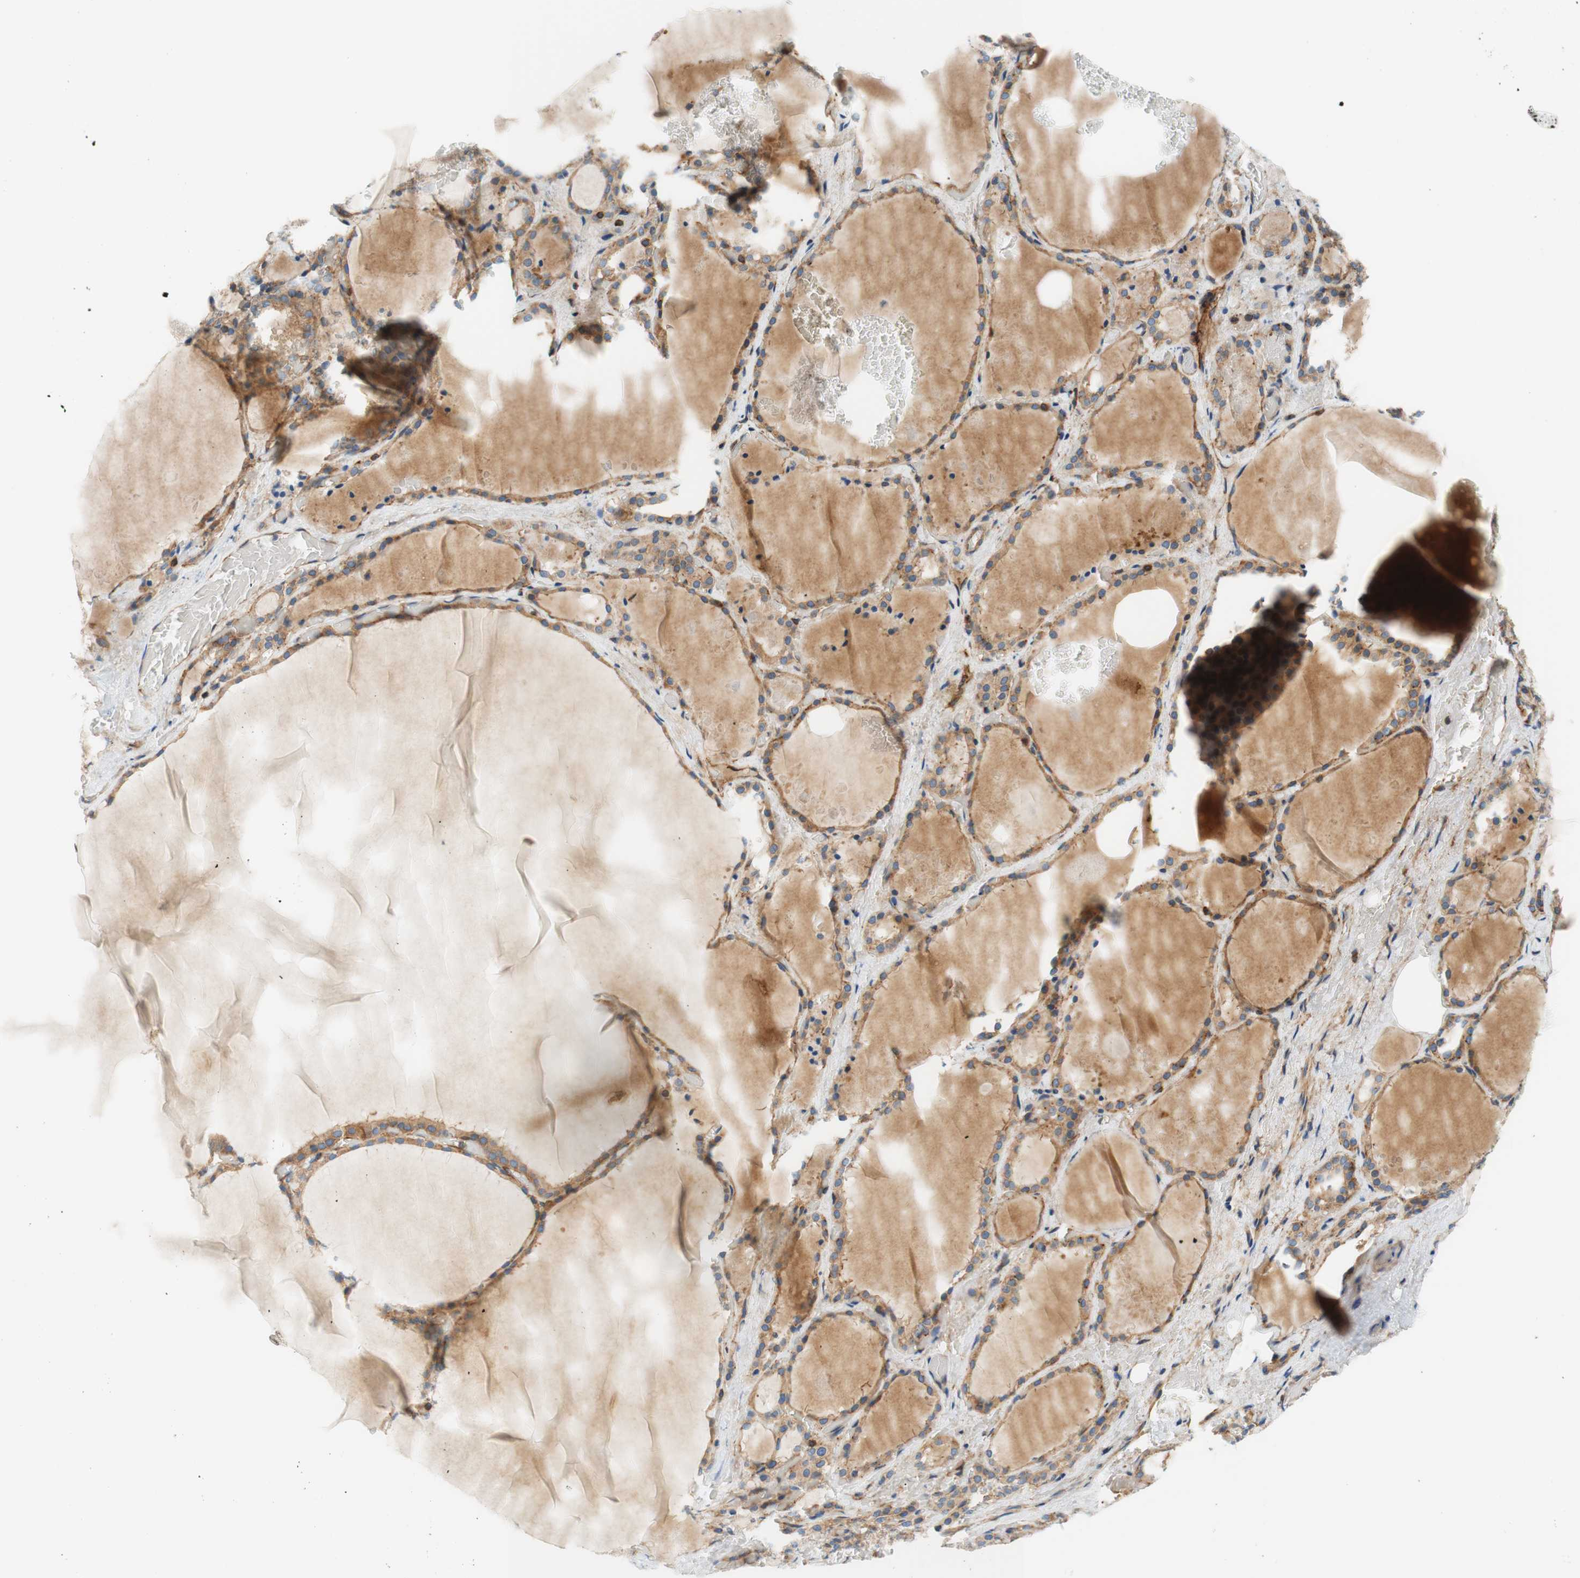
{"staining": {"intensity": "moderate", "quantity": ">75%", "location": "cytoplasmic/membranous"}, "tissue": "thyroid gland", "cell_type": "Glandular cells", "image_type": "normal", "snomed": [{"axis": "morphology", "description": "Normal tissue, NOS"}, {"axis": "topography", "description": "Thyroid gland"}], "caption": "IHC image of normal thyroid gland: thyroid gland stained using immunohistochemistry shows medium levels of moderate protein expression localized specifically in the cytoplasmic/membranous of glandular cells, appearing as a cytoplasmic/membranous brown color.", "gene": "VPS26A", "patient": {"sex": "male", "age": 61}}